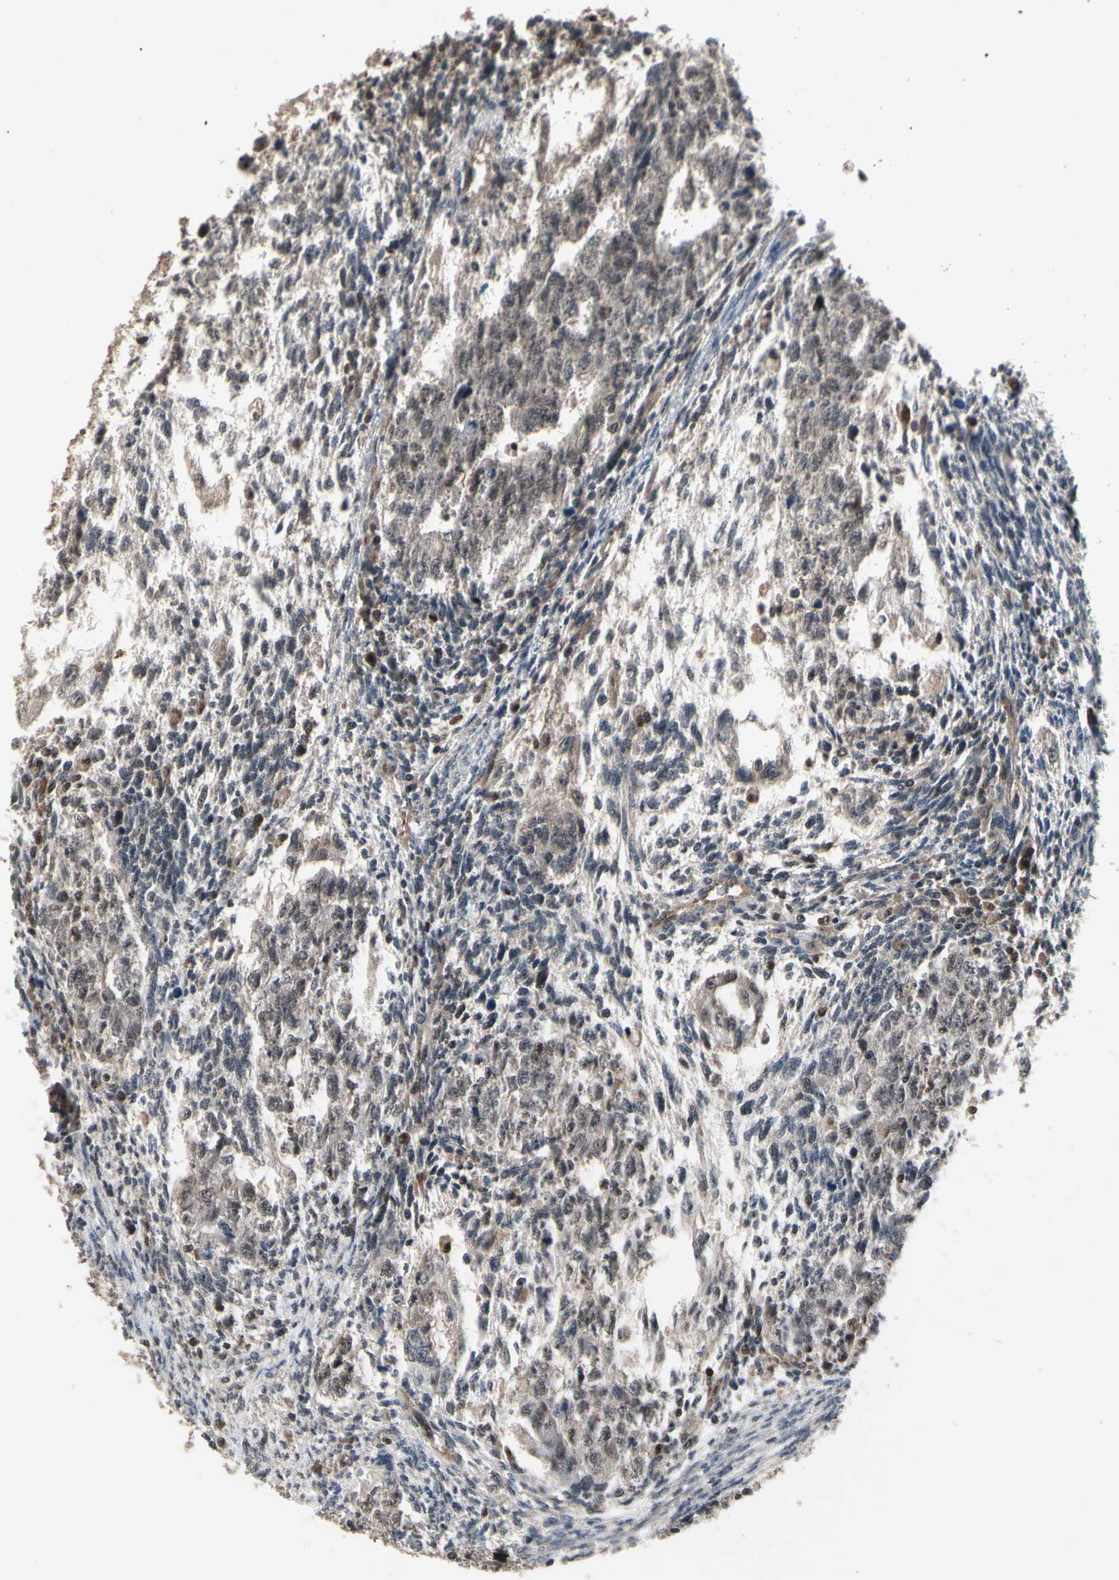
{"staining": {"intensity": "weak", "quantity": ">75%", "location": "cytoplasmic/membranous,nuclear"}, "tissue": "testis cancer", "cell_type": "Tumor cells", "image_type": "cancer", "snomed": [{"axis": "morphology", "description": "Normal tissue, NOS"}, {"axis": "morphology", "description": "Carcinoma, Embryonal, NOS"}, {"axis": "topography", "description": "Testis"}], "caption": "The immunohistochemical stain labels weak cytoplasmic/membranous and nuclear staining in tumor cells of testis cancer tissue.", "gene": "PSMA2", "patient": {"sex": "male", "age": 36}}